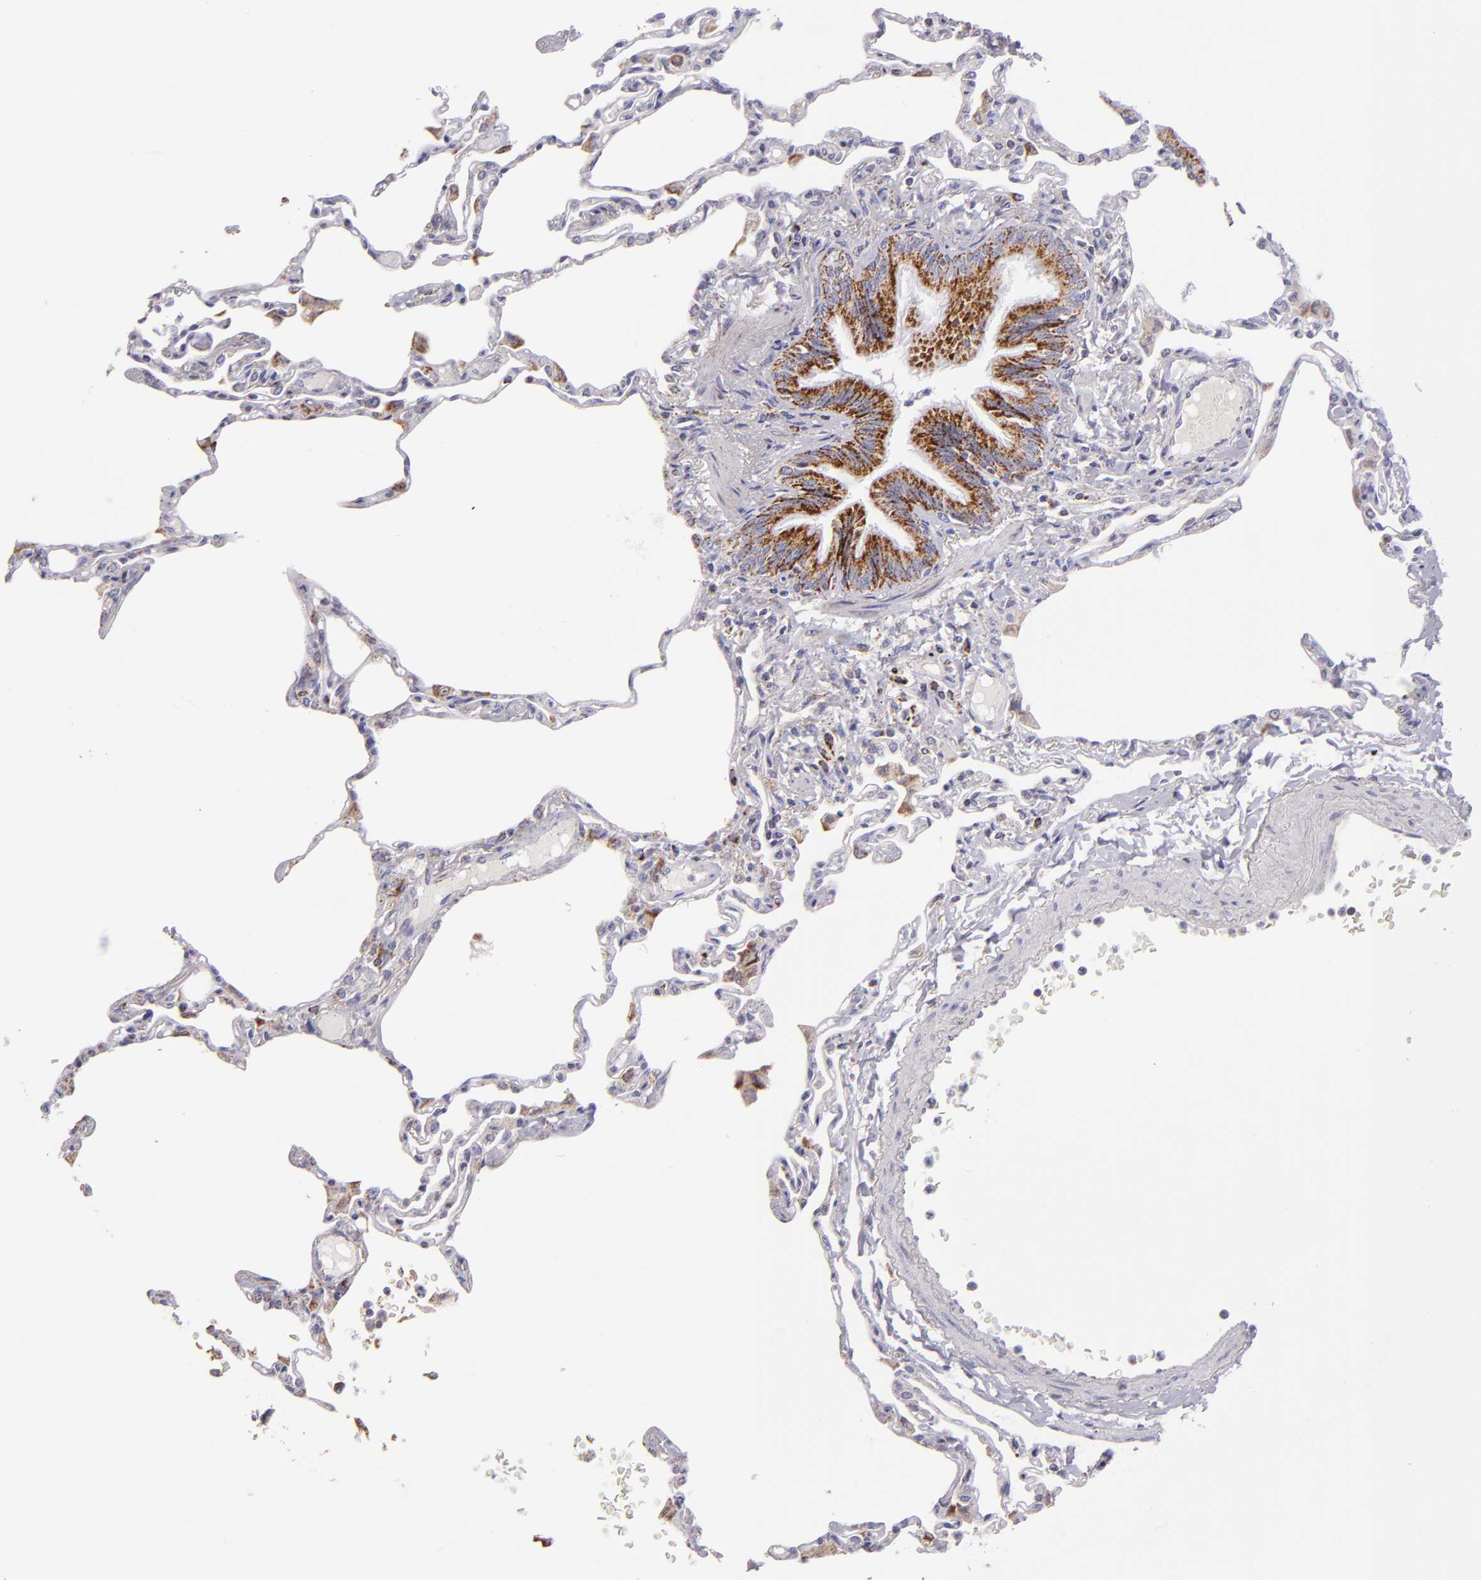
{"staining": {"intensity": "negative", "quantity": "none", "location": "none"}, "tissue": "lung", "cell_type": "Alveolar cells", "image_type": "normal", "snomed": [{"axis": "morphology", "description": "Normal tissue, NOS"}, {"axis": "topography", "description": "Lung"}], "caption": "Immunohistochemistry (IHC) of benign lung reveals no staining in alveolar cells.", "gene": "HSPD1", "patient": {"sex": "female", "age": 49}}